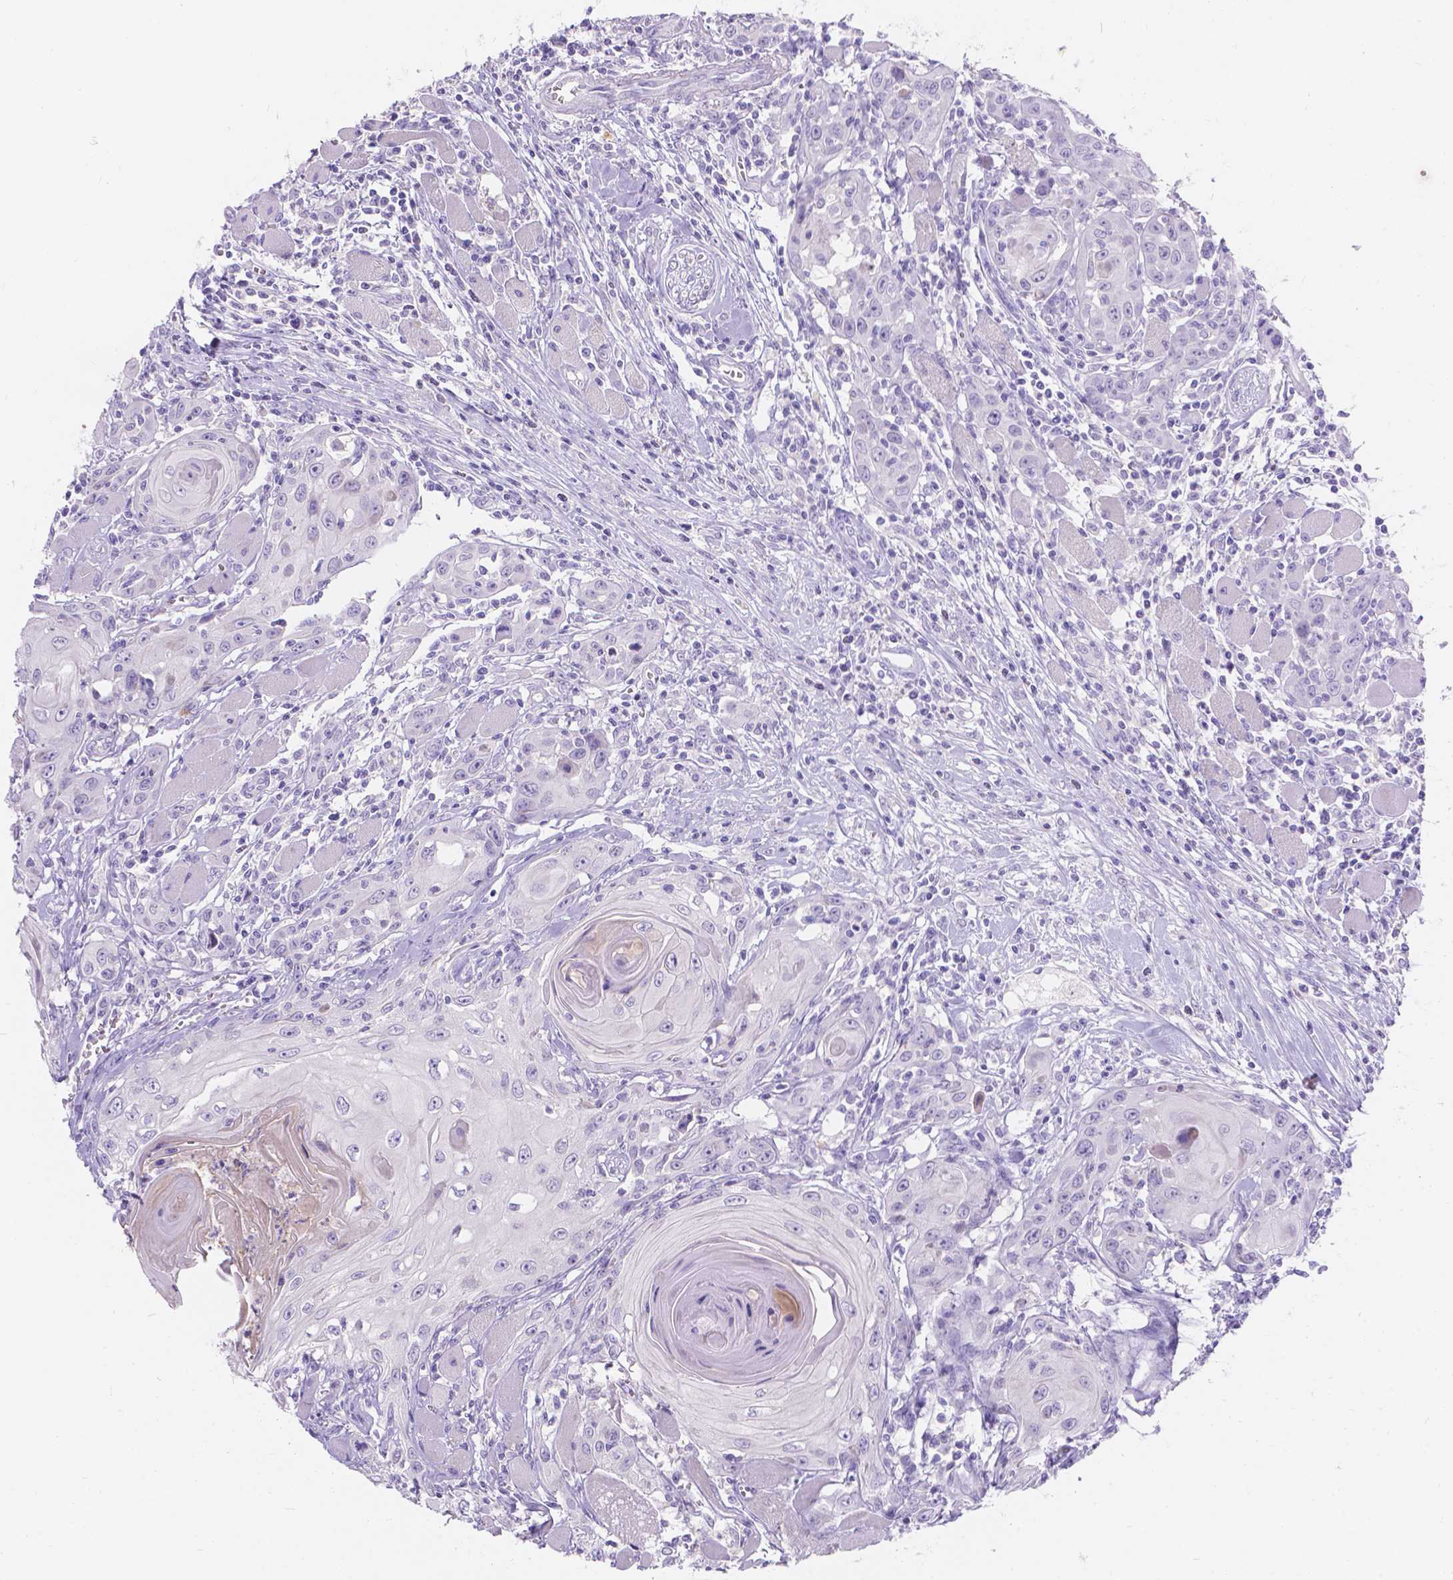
{"staining": {"intensity": "negative", "quantity": "none", "location": "none"}, "tissue": "head and neck cancer", "cell_type": "Tumor cells", "image_type": "cancer", "snomed": [{"axis": "morphology", "description": "Squamous cell carcinoma, NOS"}, {"axis": "topography", "description": "Head-Neck"}], "caption": "There is no significant positivity in tumor cells of head and neck squamous cell carcinoma.", "gene": "GNRHR", "patient": {"sex": "female", "age": 80}}